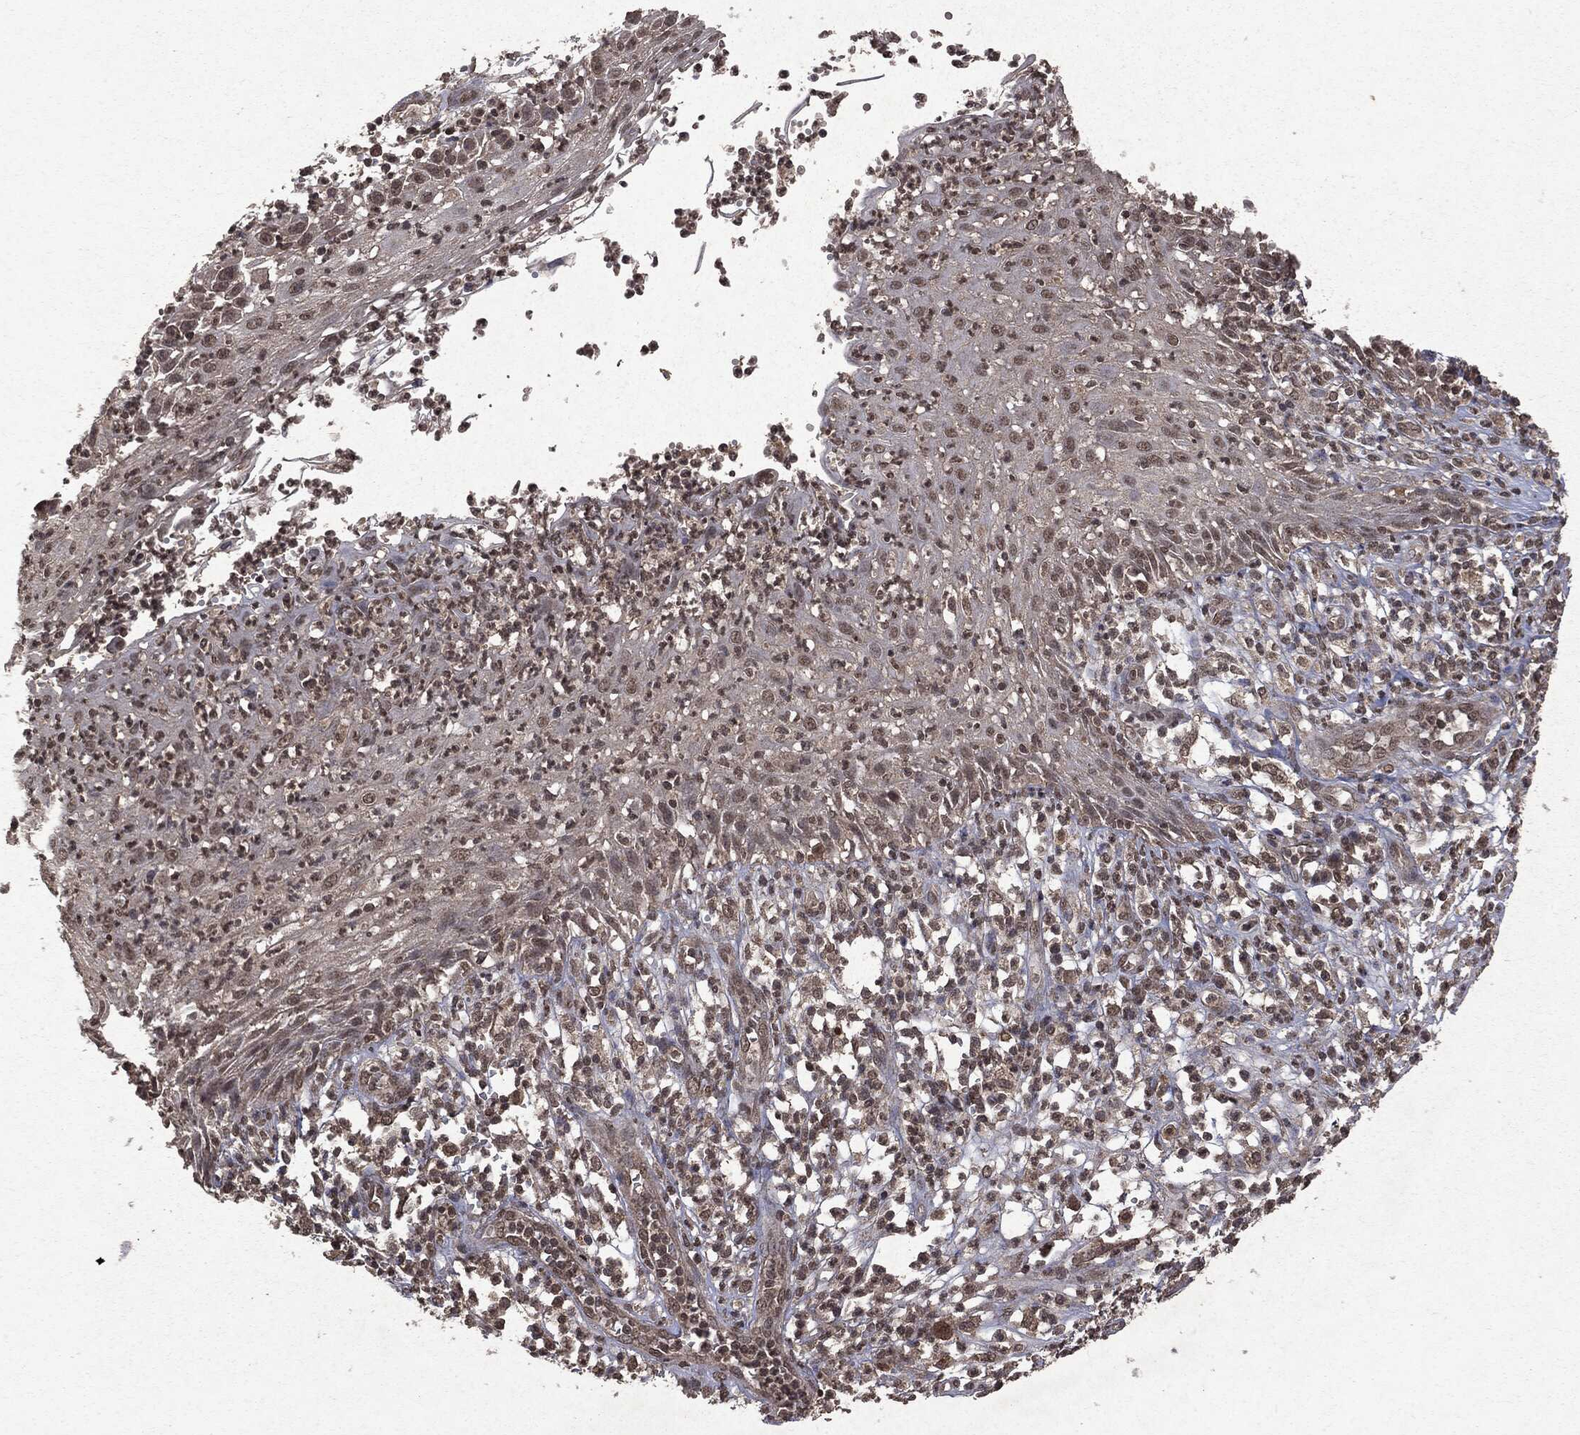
{"staining": {"intensity": "negative", "quantity": "none", "location": "none"}, "tissue": "skin cancer", "cell_type": "Tumor cells", "image_type": "cancer", "snomed": [{"axis": "morphology", "description": "Normal tissue, NOS"}, {"axis": "morphology", "description": "Squamous cell carcinoma, NOS"}, {"axis": "topography", "description": "Skin"}], "caption": "There is no significant expression in tumor cells of squamous cell carcinoma (skin).", "gene": "PEBP1", "patient": {"sex": "male", "age": 79}}